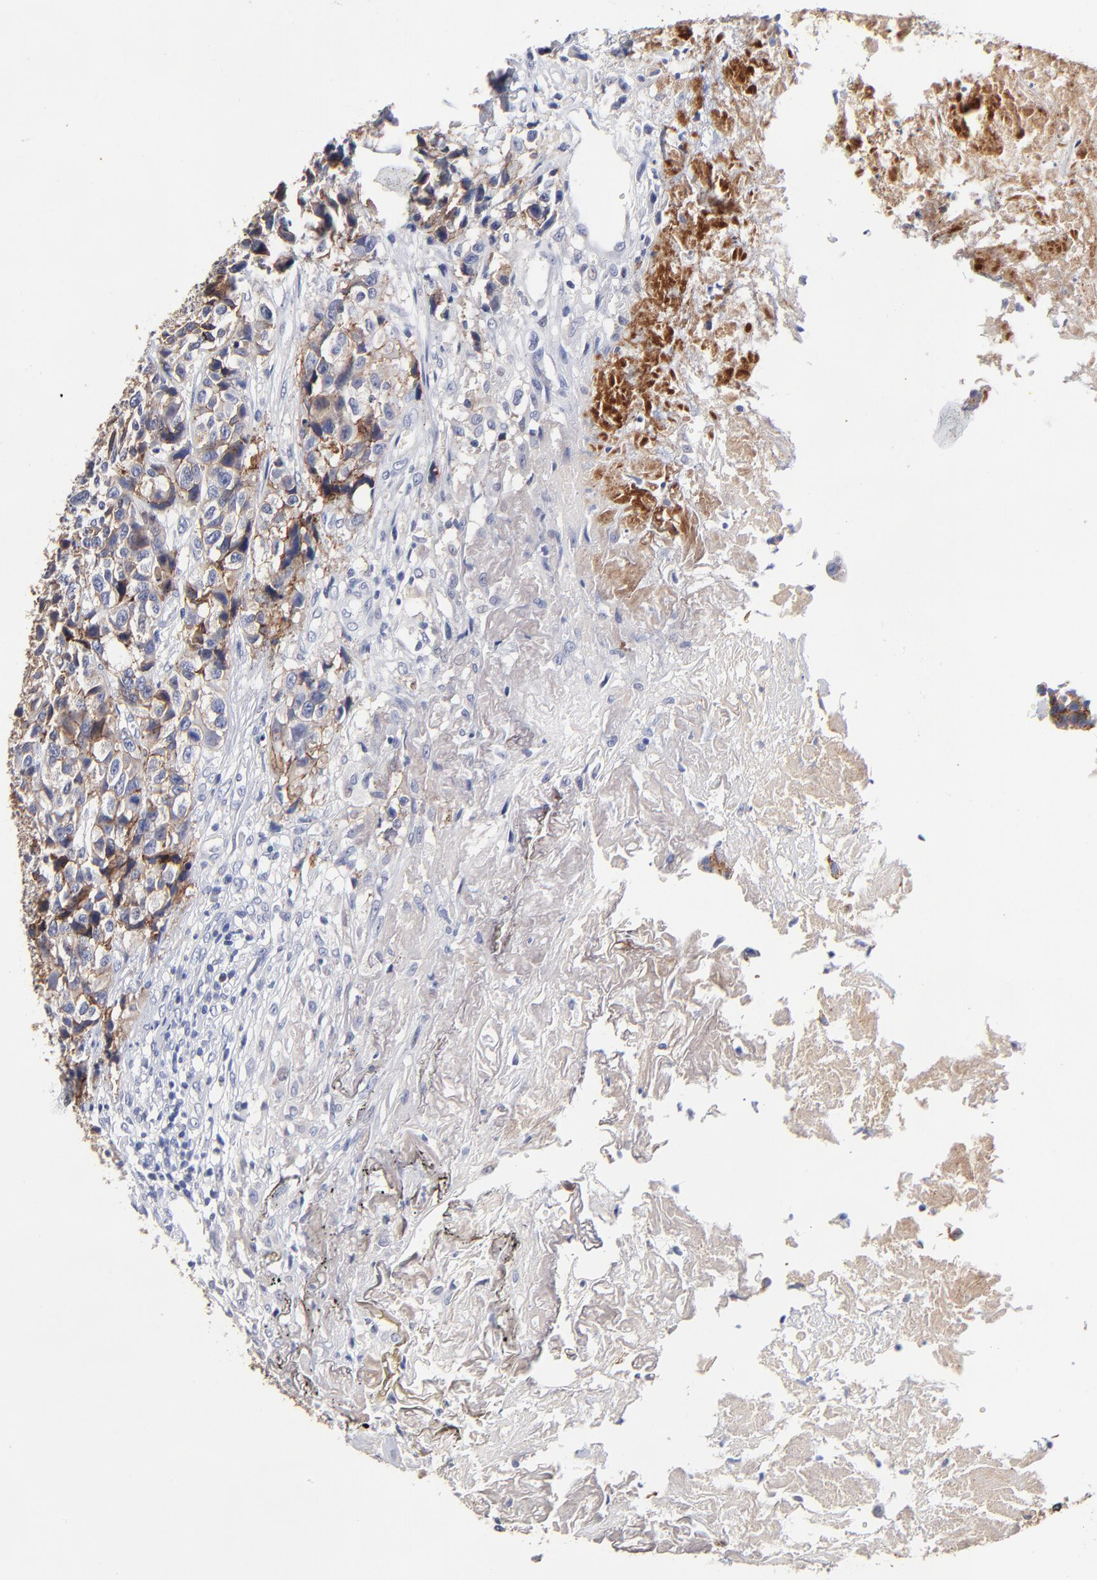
{"staining": {"intensity": "weak", "quantity": ">75%", "location": "cytoplasmic/membranous"}, "tissue": "urothelial cancer", "cell_type": "Tumor cells", "image_type": "cancer", "snomed": [{"axis": "morphology", "description": "Urothelial carcinoma, High grade"}, {"axis": "topography", "description": "Urinary bladder"}], "caption": "Weak cytoplasmic/membranous positivity for a protein is seen in approximately >75% of tumor cells of urothelial cancer using immunohistochemistry (IHC).", "gene": "CXADR", "patient": {"sex": "female", "age": 81}}